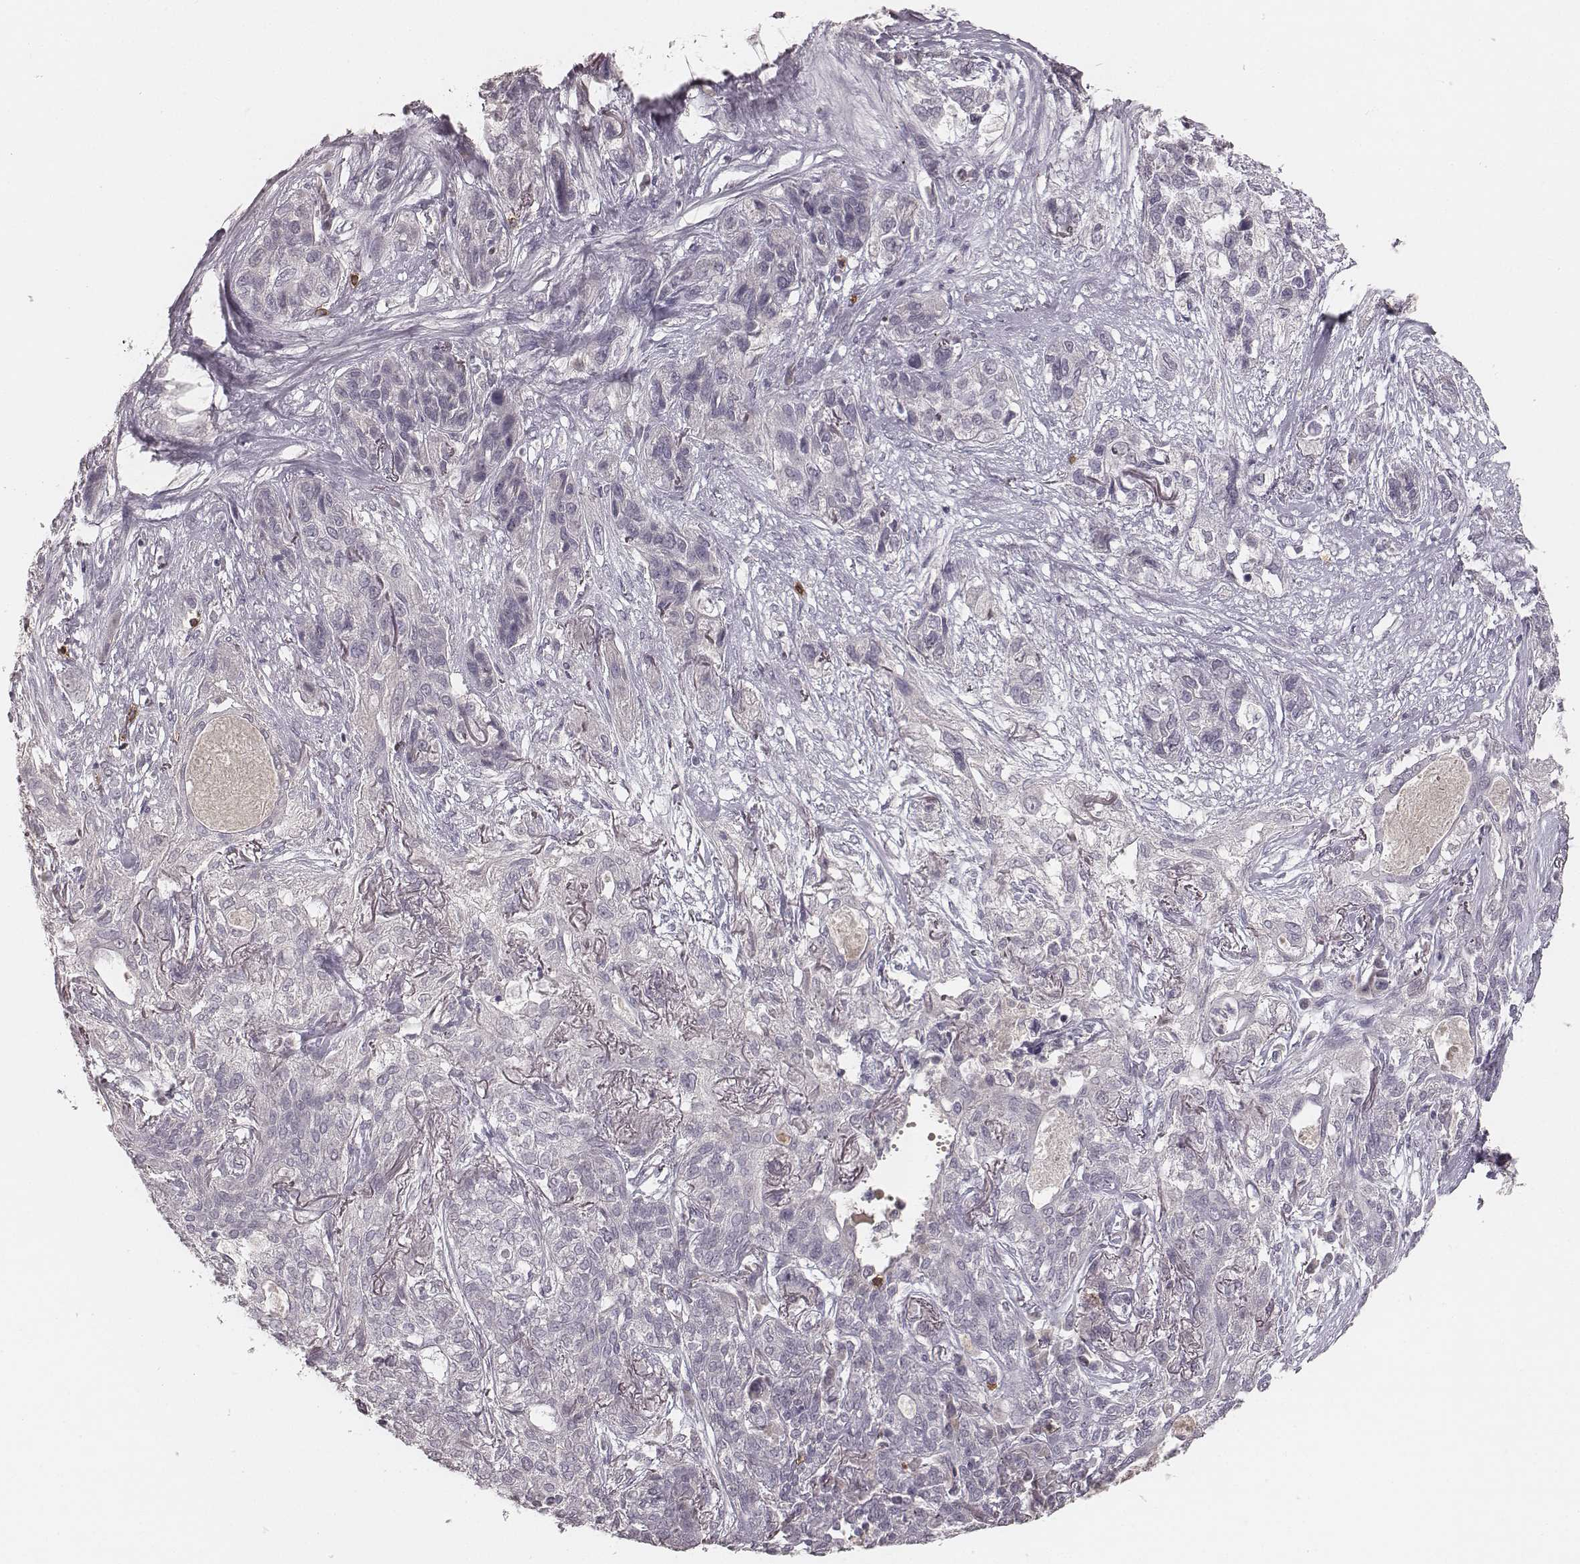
{"staining": {"intensity": "negative", "quantity": "none", "location": "none"}, "tissue": "lung cancer", "cell_type": "Tumor cells", "image_type": "cancer", "snomed": [{"axis": "morphology", "description": "Squamous cell carcinoma, NOS"}, {"axis": "topography", "description": "Lung"}], "caption": "A high-resolution micrograph shows immunohistochemistry (IHC) staining of squamous cell carcinoma (lung), which displays no significant positivity in tumor cells. (DAB (3,3'-diaminobenzidine) immunohistochemistry (IHC) visualized using brightfield microscopy, high magnification).", "gene": "CD8A", "patient": {"sex": "female", "age": 70}}